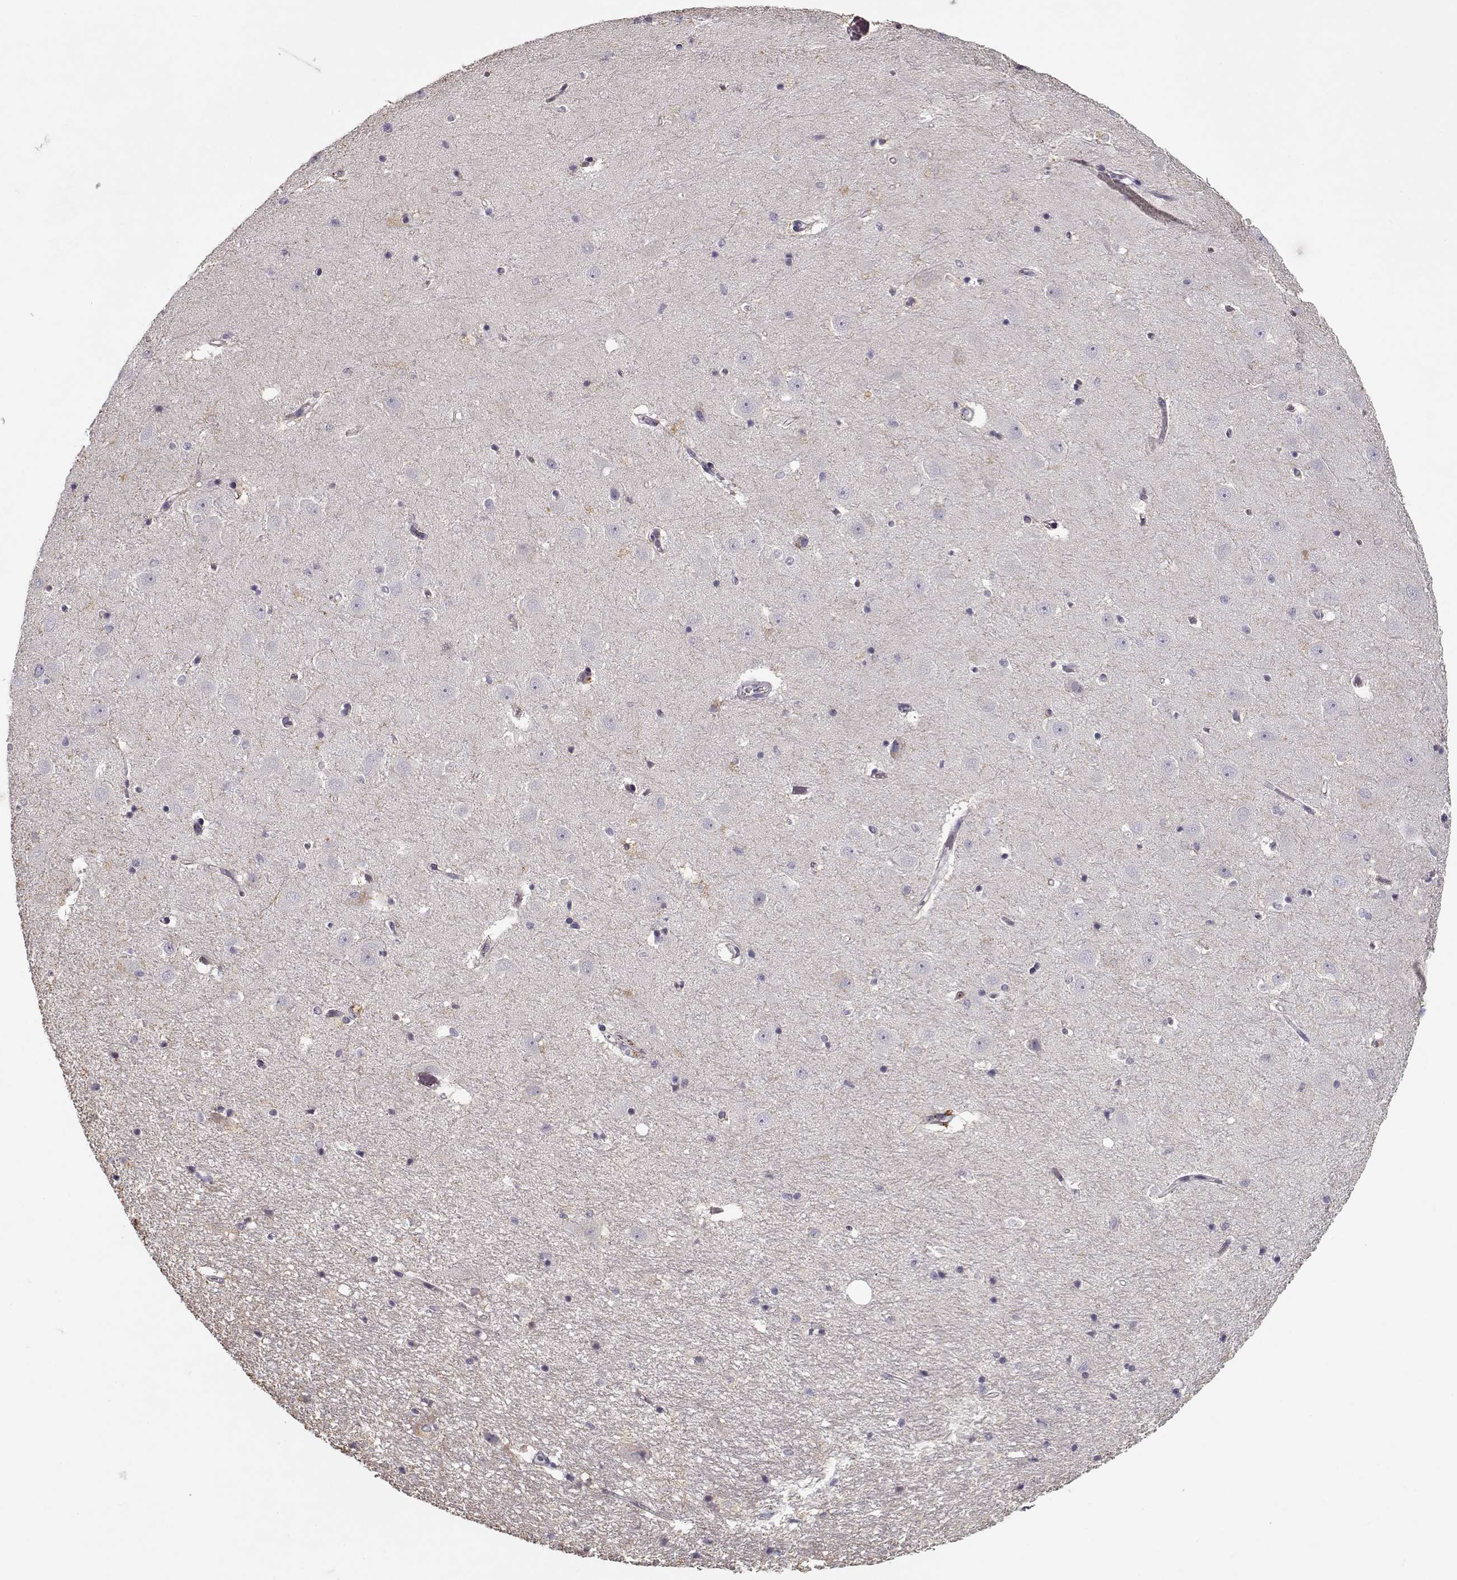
{"staining": {"intensity": "negative", "quantity": "none", "location": "none"}, "tissue": "hippocampus", "cell_type": "Glial cells", "image_type": "normal", "snomed": [{"axis": "morphology", "description": "Normal tissue, NOS"}, {"axis": "topography", "description": "Hippocampus"}], "caption": "A histopathology image of human hippocampus is negative for staining in glial cells. The staining is performed using DAB (3,3'-diaminobenzidine) brown chromogen with nuclei counter-stained in using hematoxylin.", "gene": "UNC13D", "patient": {"sex": "male", "age": 44}}